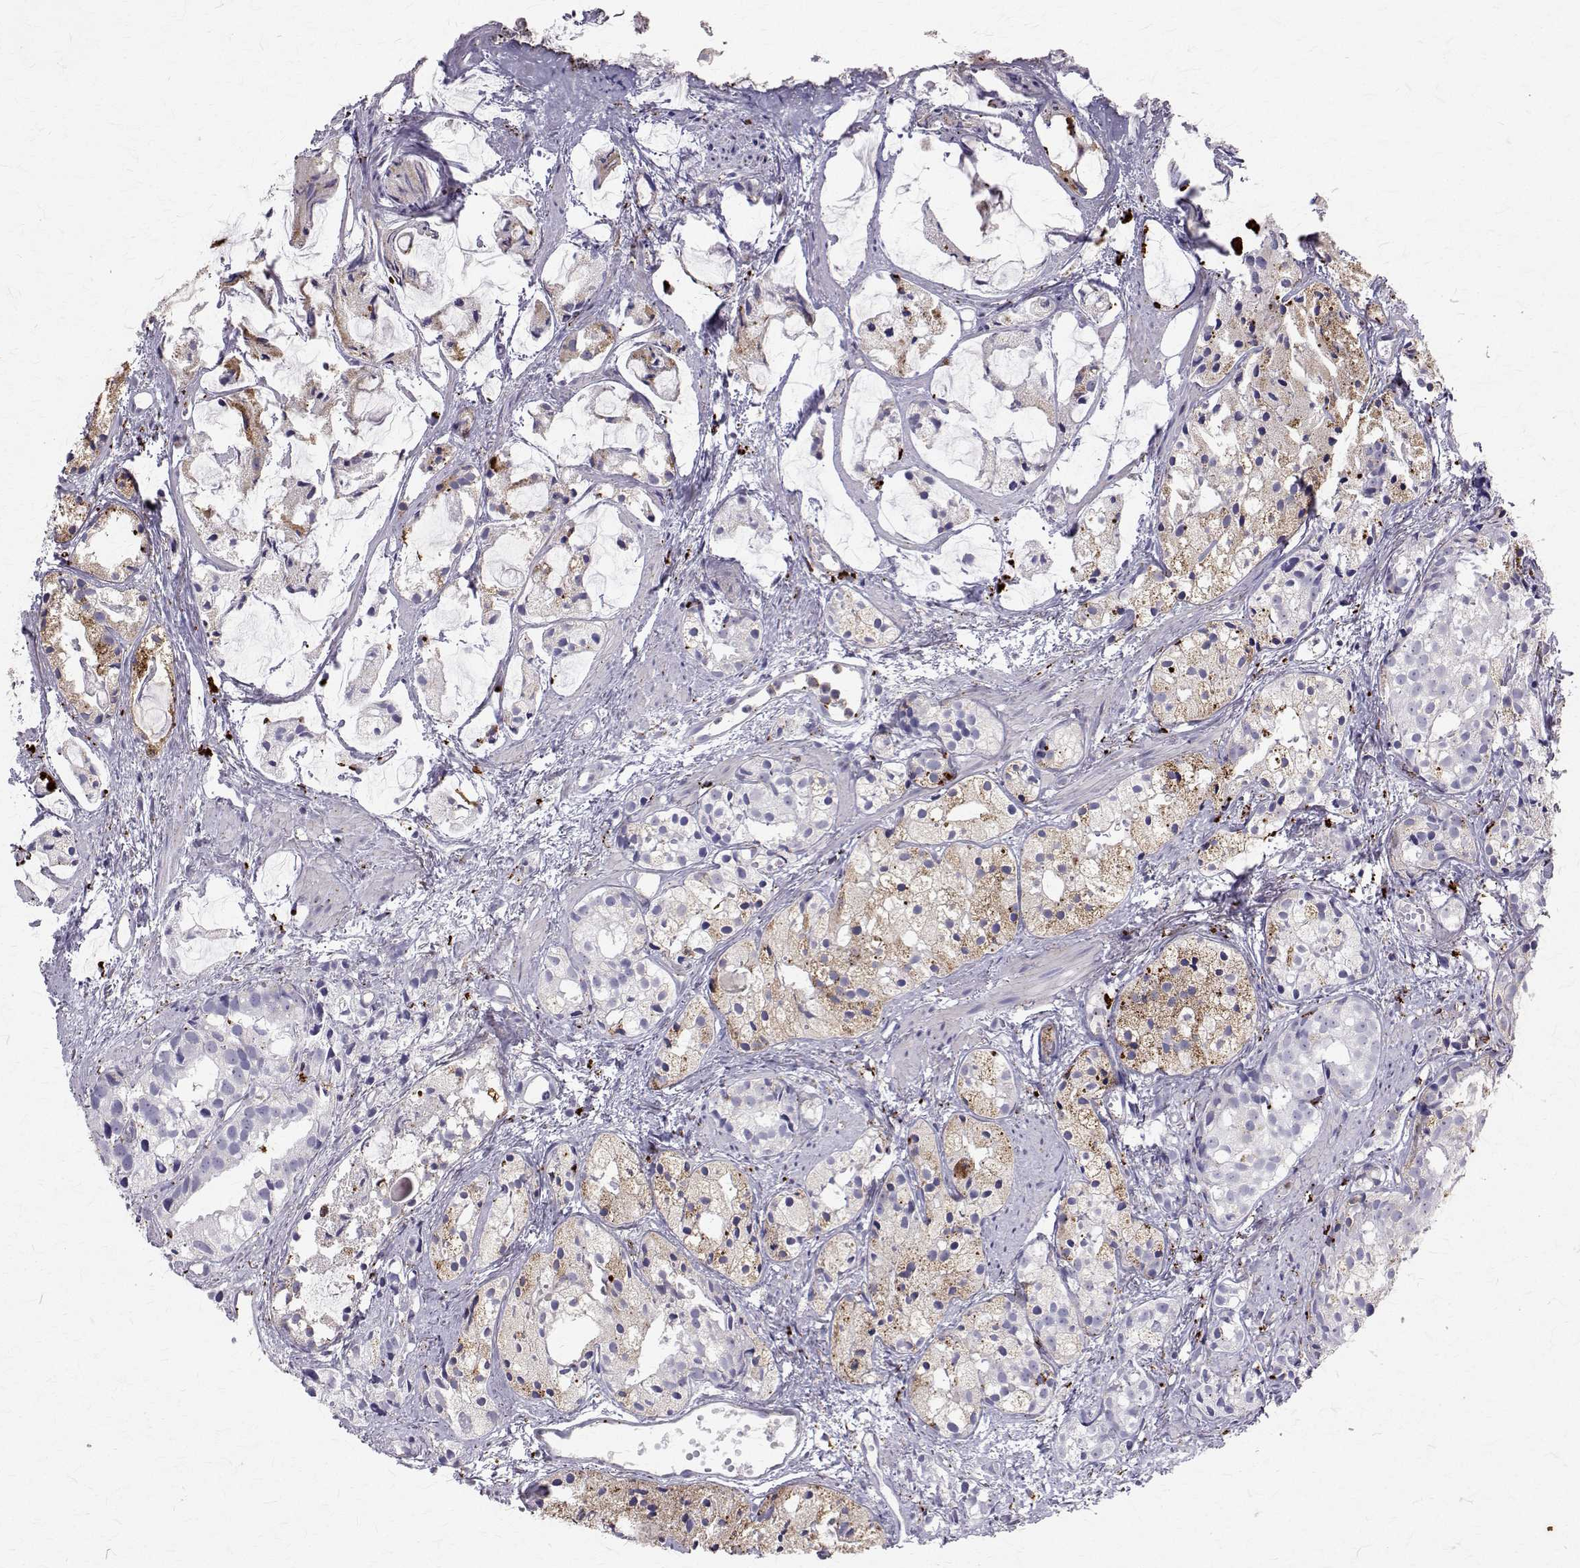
{"staining": {"intensity": "moderate", "quantity": "<25%", "location": "cytoplasmic/membranous"}, "tissue": "prostate cancer", "cell_type": "Tumor cells", "image_type": "cancer", "snomed": [{"axis": "morphology", "description": "Adenocarcinoma, High grade"}, {"axis": "topography", "description": "Prostate"}], "caption": "Immunohistochemical staining of prostate cancer (adenocarcinoma (high-grade)) shows low levels of moderate cytoplasmic/membranous positivity in approximately <25% of tumor cells.", "gene": "TPP1", "patient": {"sex": "male", "age": 85}}